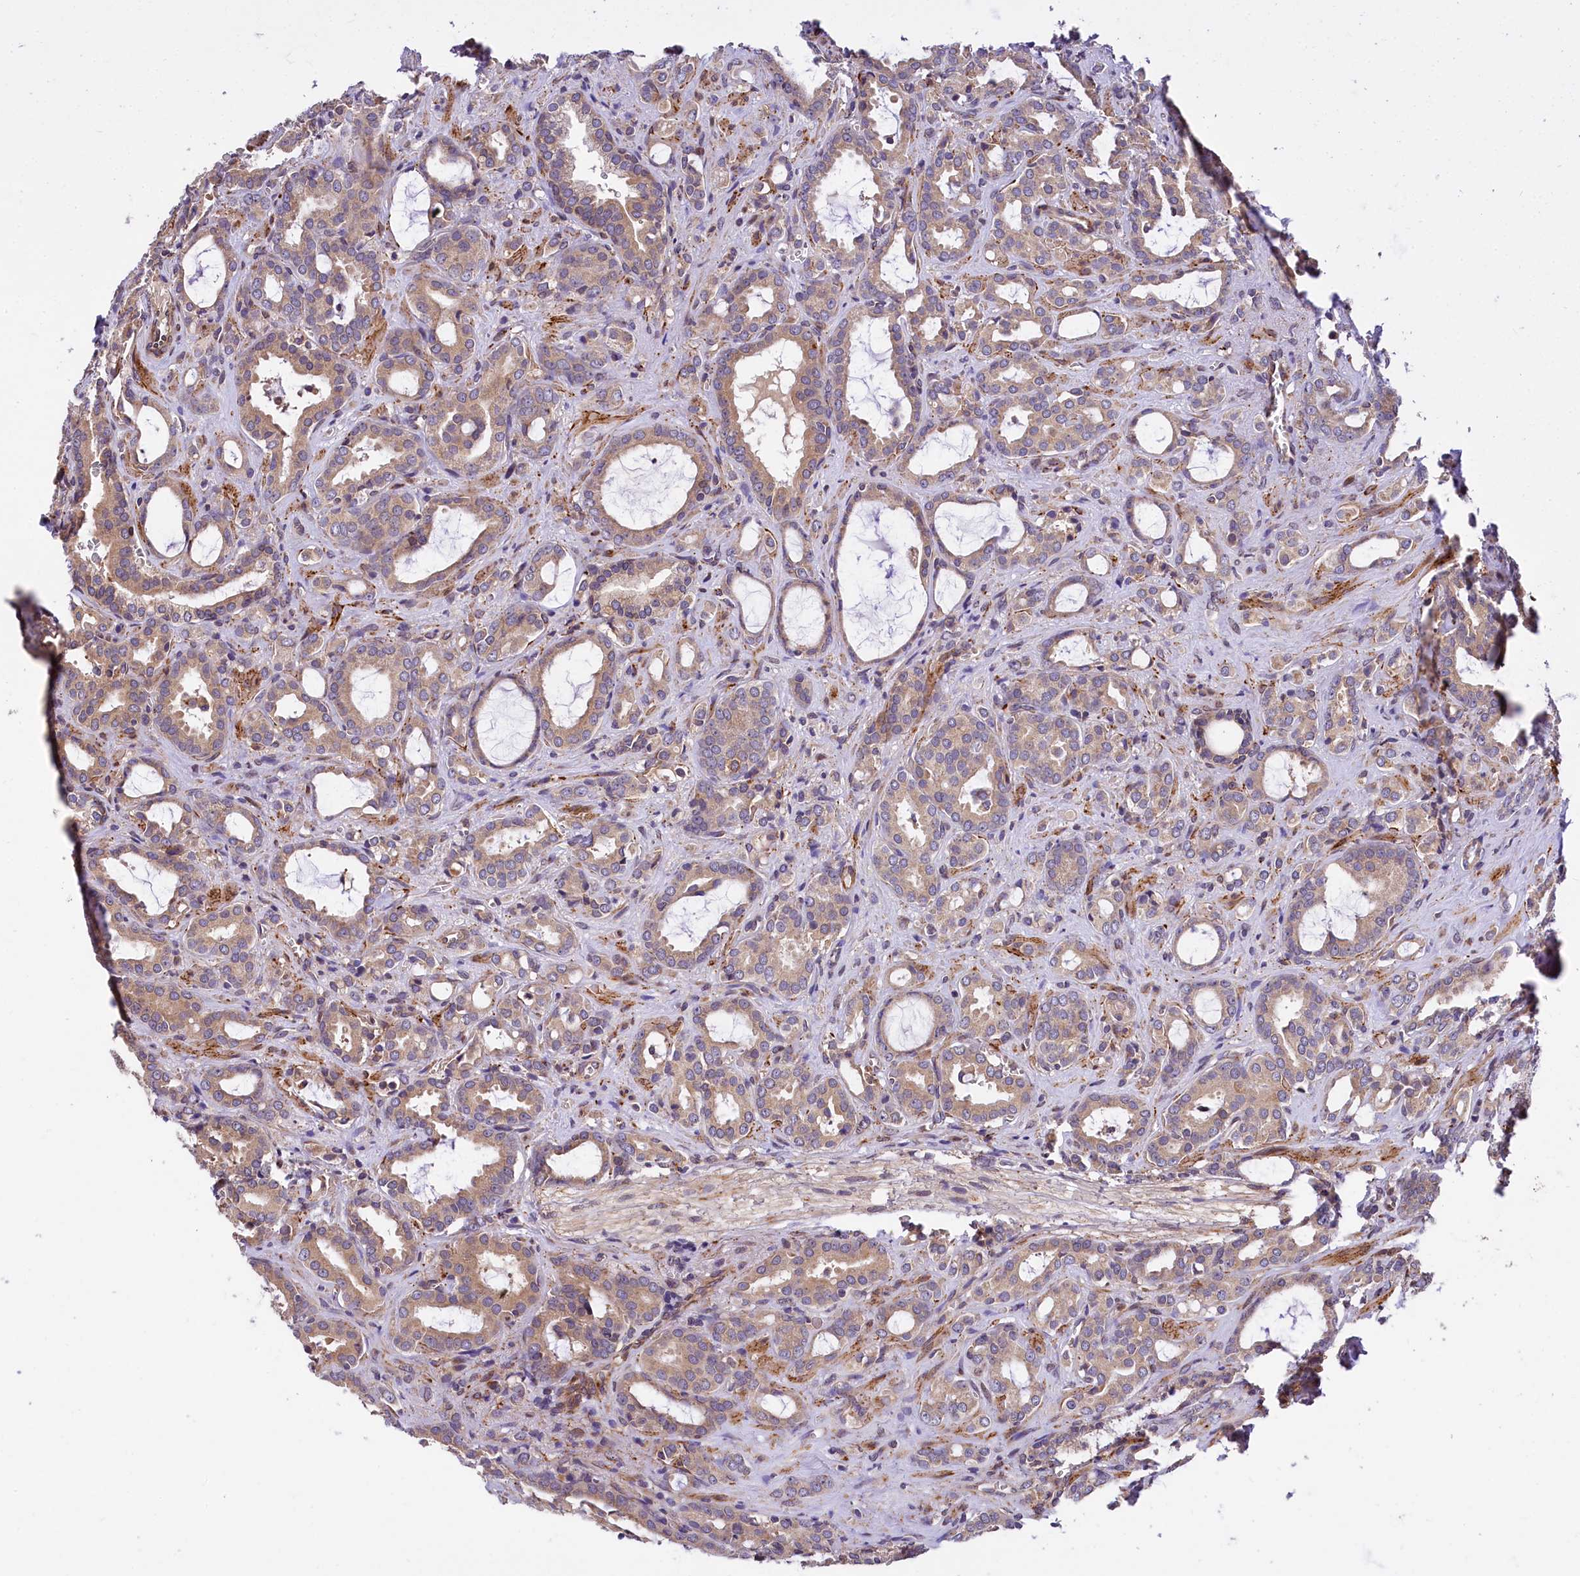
{"staining": {"intensity": "moderate", "quantity": ">75%", "location": "cytoplasmic/membranous"}, "tissue": "prostate cancer", "cell_type": "Tumor cells", "image_type": "cancer", "snomed": [{"axis": "morphology", "description": "Adenocarcinoma, High grade"}, {"axis": "topography", "description": "Prostate"}], "caption": "Approximately >75% of tumor cells in human adenocarcinoma (high-grade) (prostate) reveal moderate cytoplasmic/membranous protein expression as visualized by brown immunohistochemical staining.", "gene": "SUPV3L1", "patient": {"sex": "male", "age": 72}}